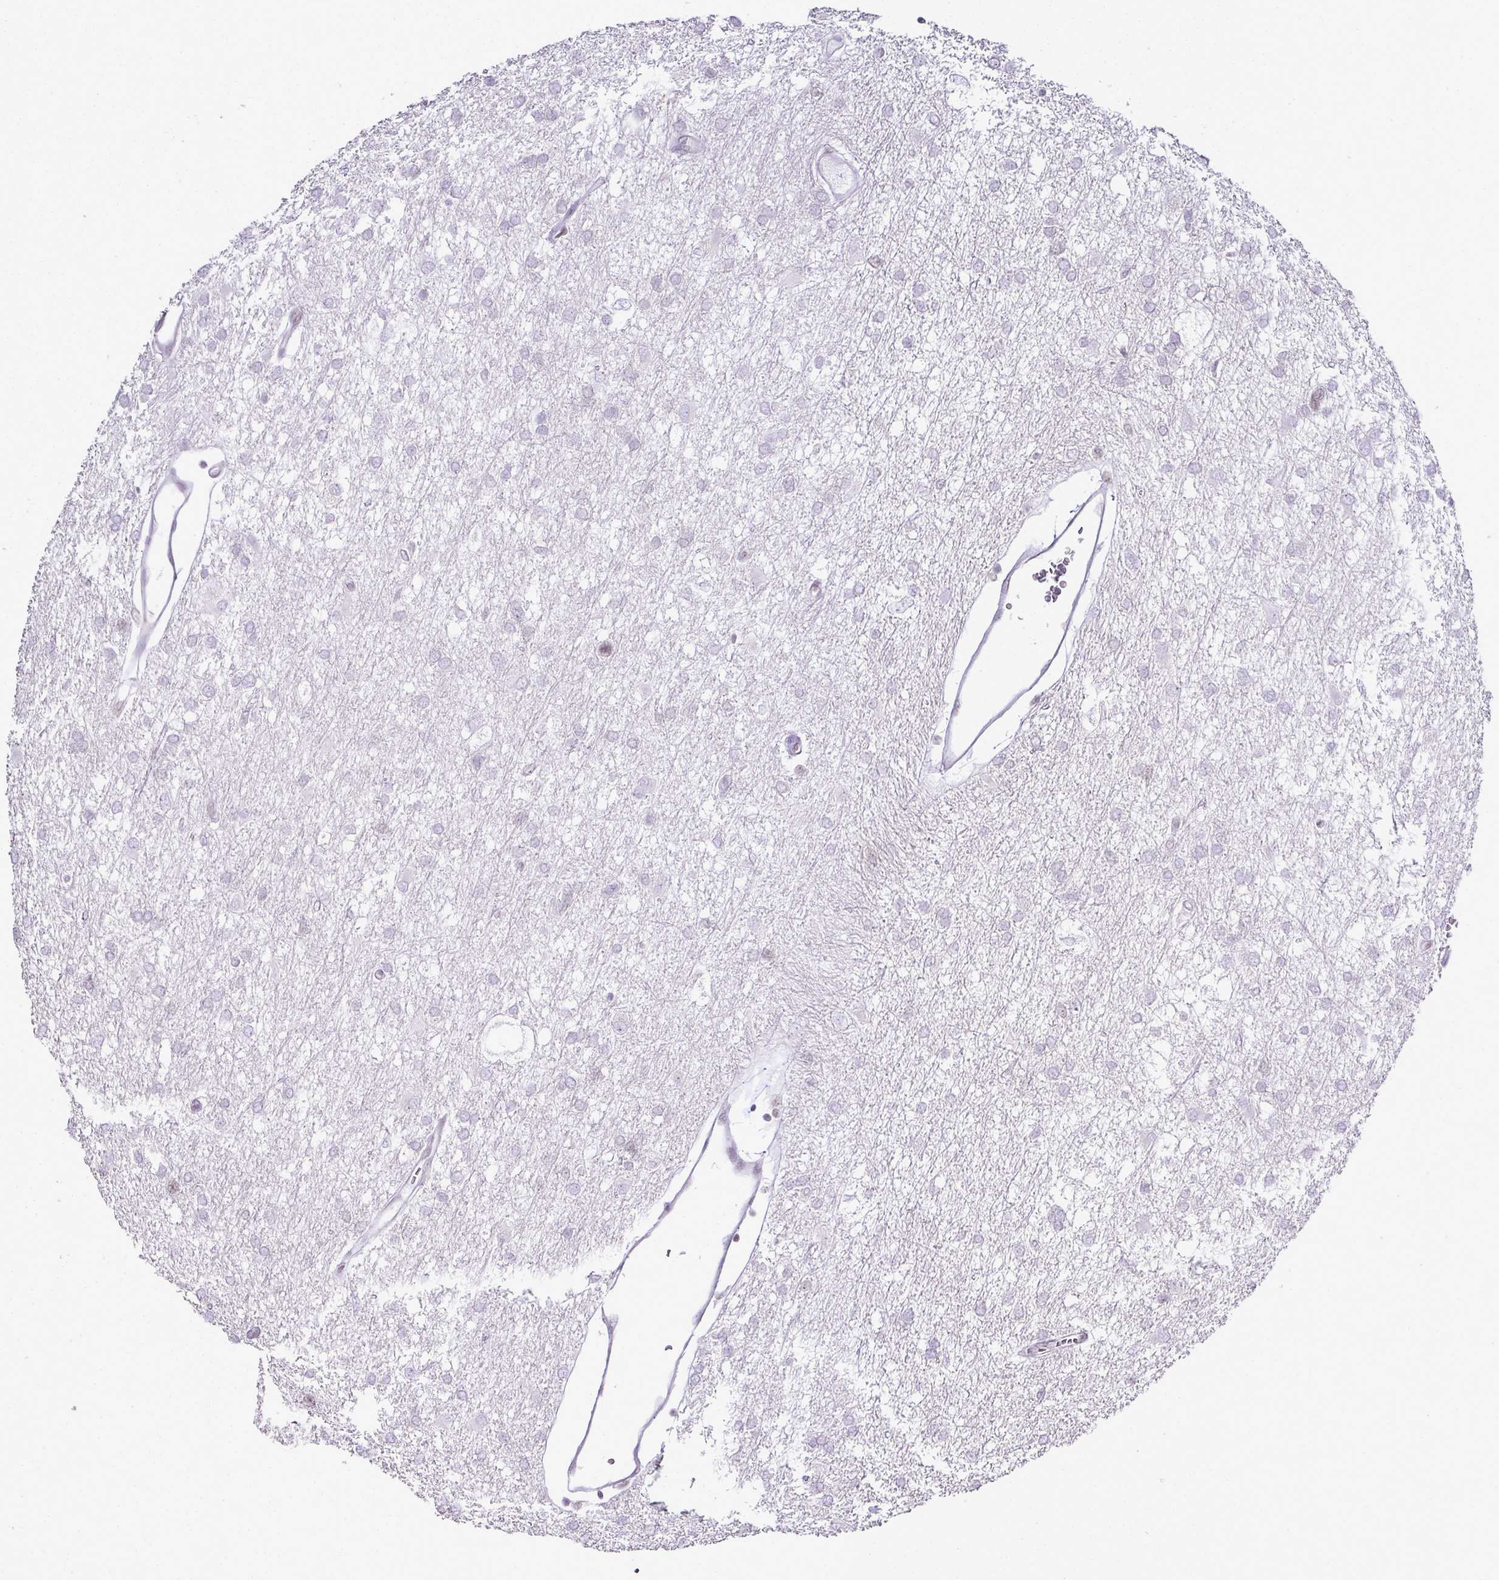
{"staining": {"intensity": "negative", "quantity": "none", "location": "none"}, "tissue": "glioma", "cell_type": "Tumor cells", "image_type": "cancer", "snomed": [{"axis": "morphology", "description": "Glioma, malignant, High grade"}, {"axis": "topography", "description": "Brain"}], "caption": "A histopathology image of human glioma is negative for staining in tumor cells.", "gene": "FAM32A", "patient": {"sex": "male", "age": 61}}